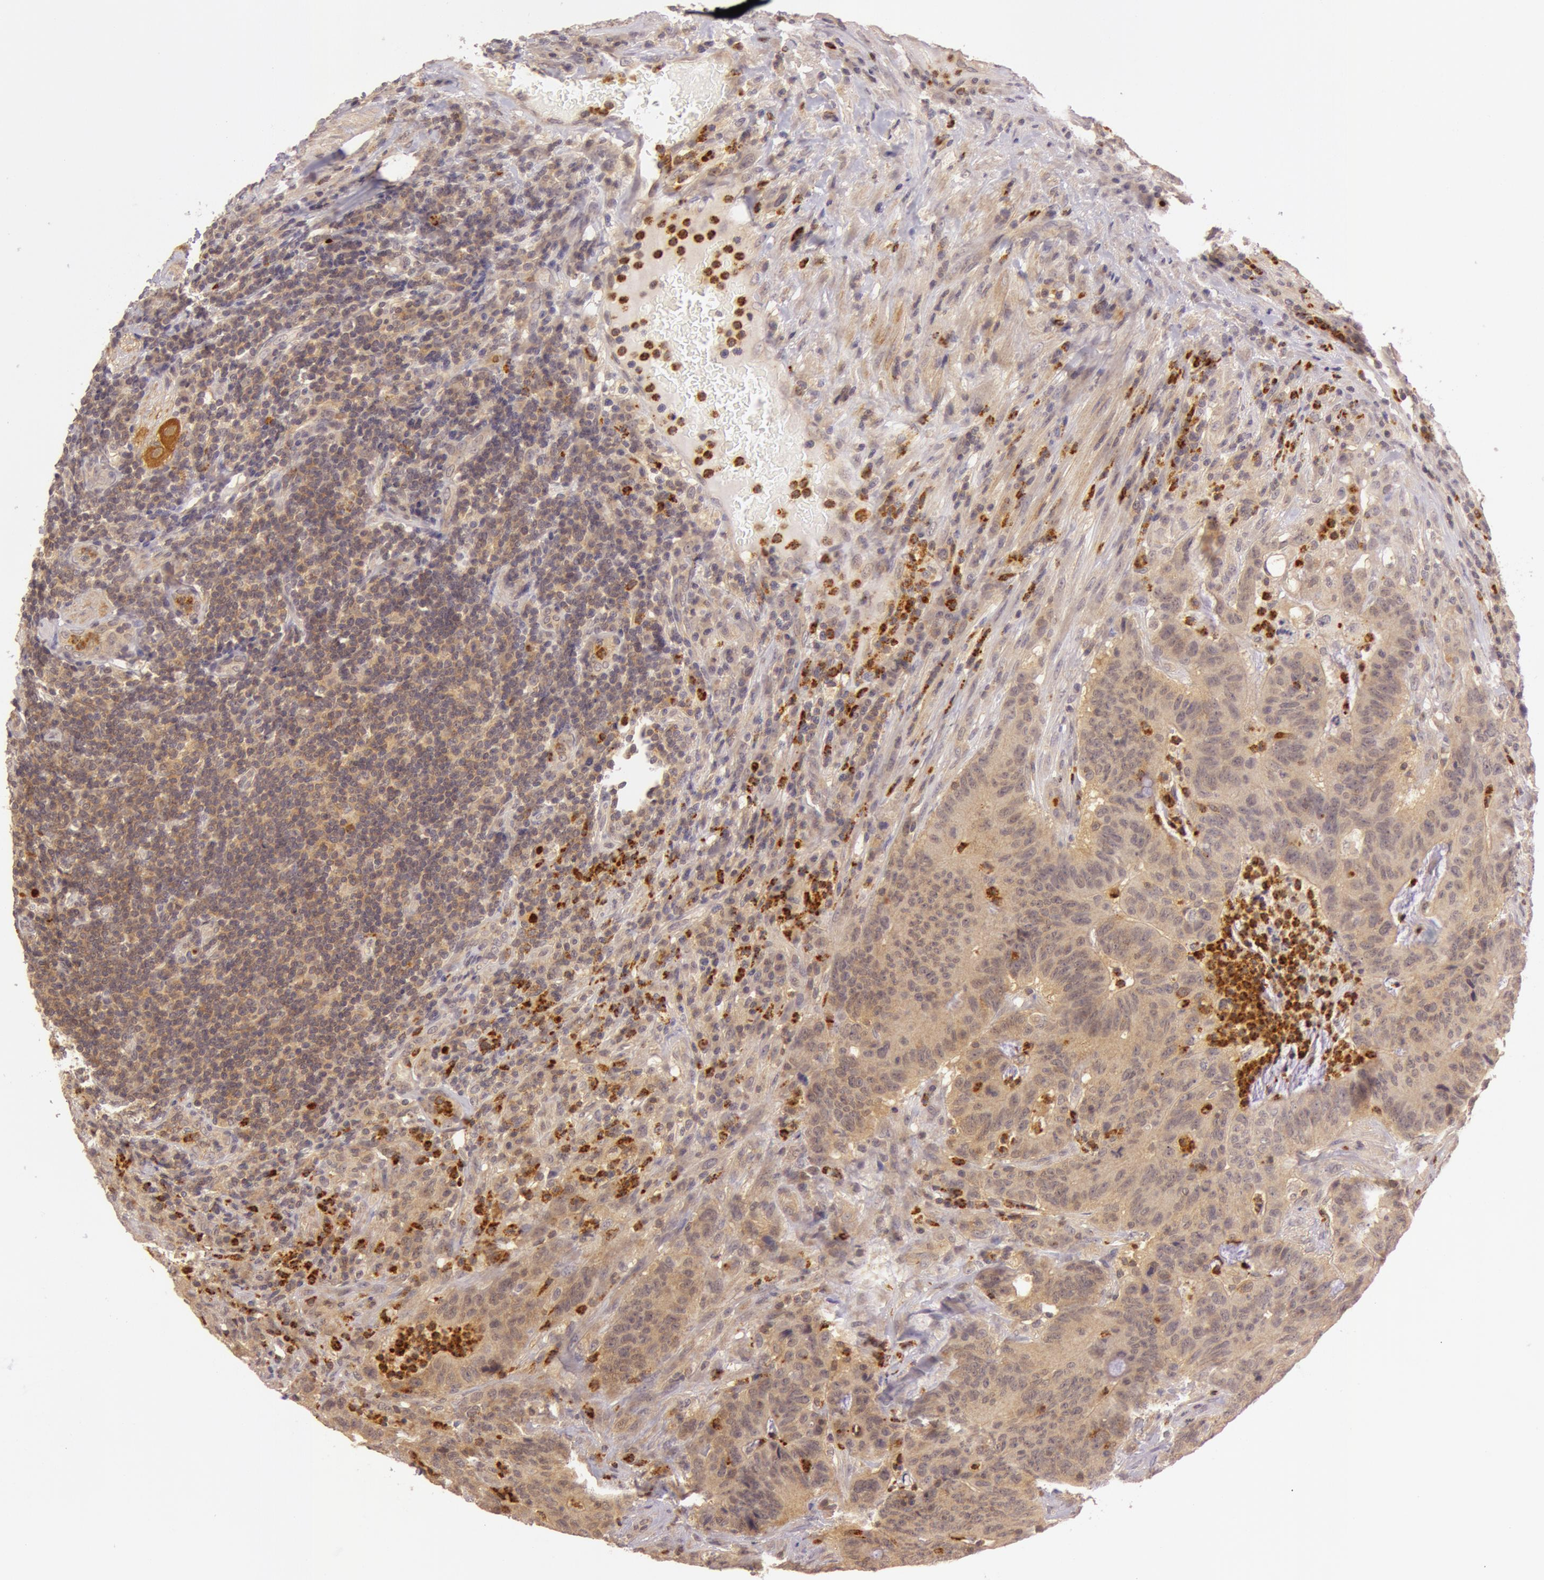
{"staining": {"intensity": "moderate", "quantity": ">75%", "location": "cytoplasmic/membranous"}, "tissue": "colorectal cancer", "cell_type": "Tumor cells", "image_type": "cancer", "snomed": [{"axis": "morphology", "description": "Adenocarcinoma, NOS"}, {"axis": "topography", "description": "Colon"}], "caption": "Human colorectal cancer stained with a protein marker exhibits moderate staining in tumor cells.", "gene": "ATG2B", "patient": {"sex": "male", "age": 54}}